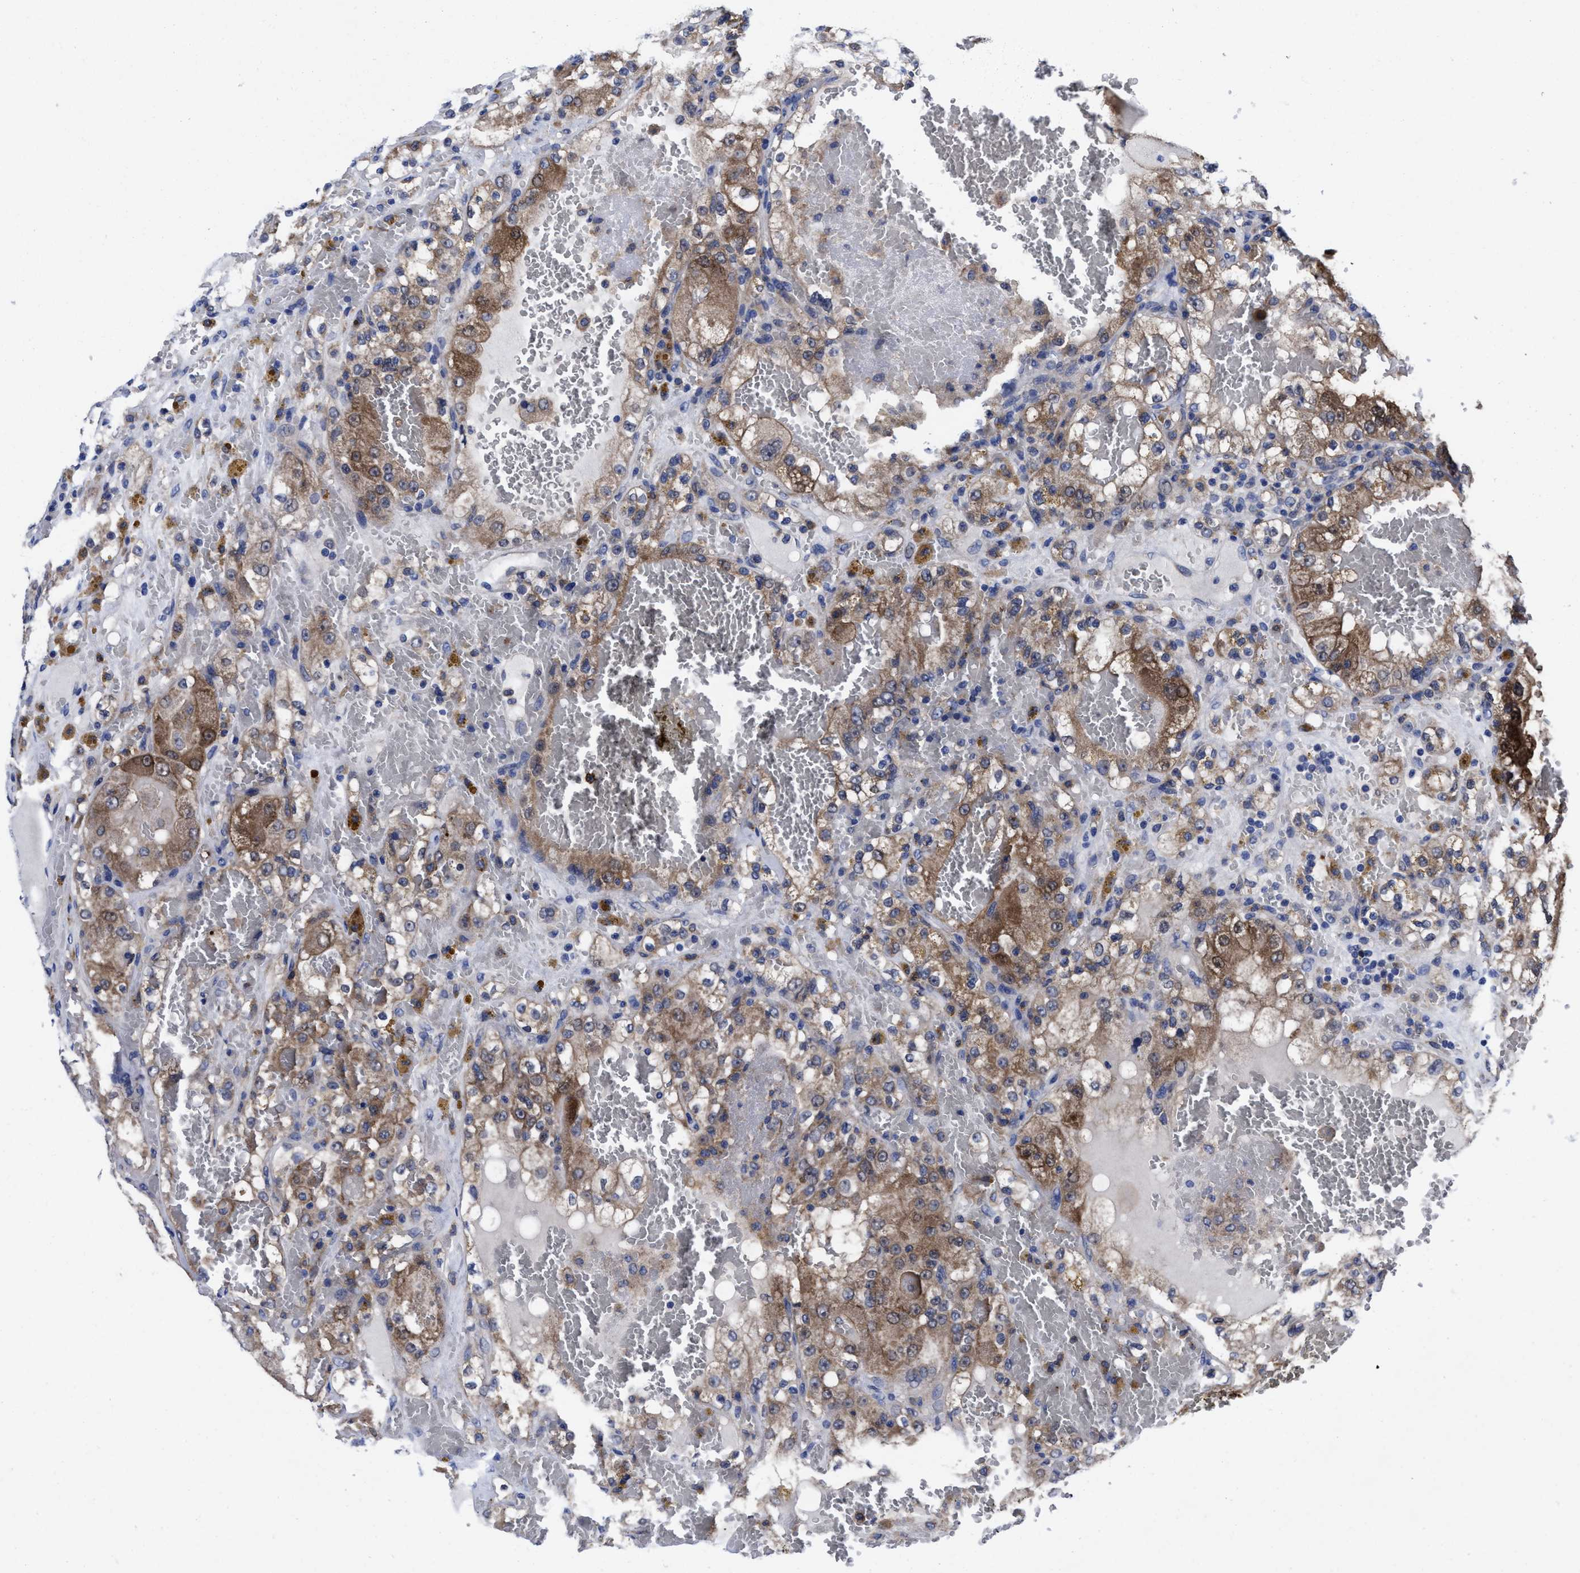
{"staining": {"intensity": "moderate", "quantity": ">75%", "location": "cytoplasmic/membranous"}, "tissue": "renal cancer", "cell_type": "Tumor cells", "image_type": "cancer", "snomed": [{"axis": "morphology", "description": "Normal tissue, NOS"}, {"axis": "morphology", "description": "Adenocarcinoma, NOS"}, {"axis": "topography", "description": "Kidney"}], "caption": "Renal cancer stained with a protein marker reveals moderate staining in tumor cells.", "gene": "TXNDC17", "patient": {"sex": "male", "age": 61}}